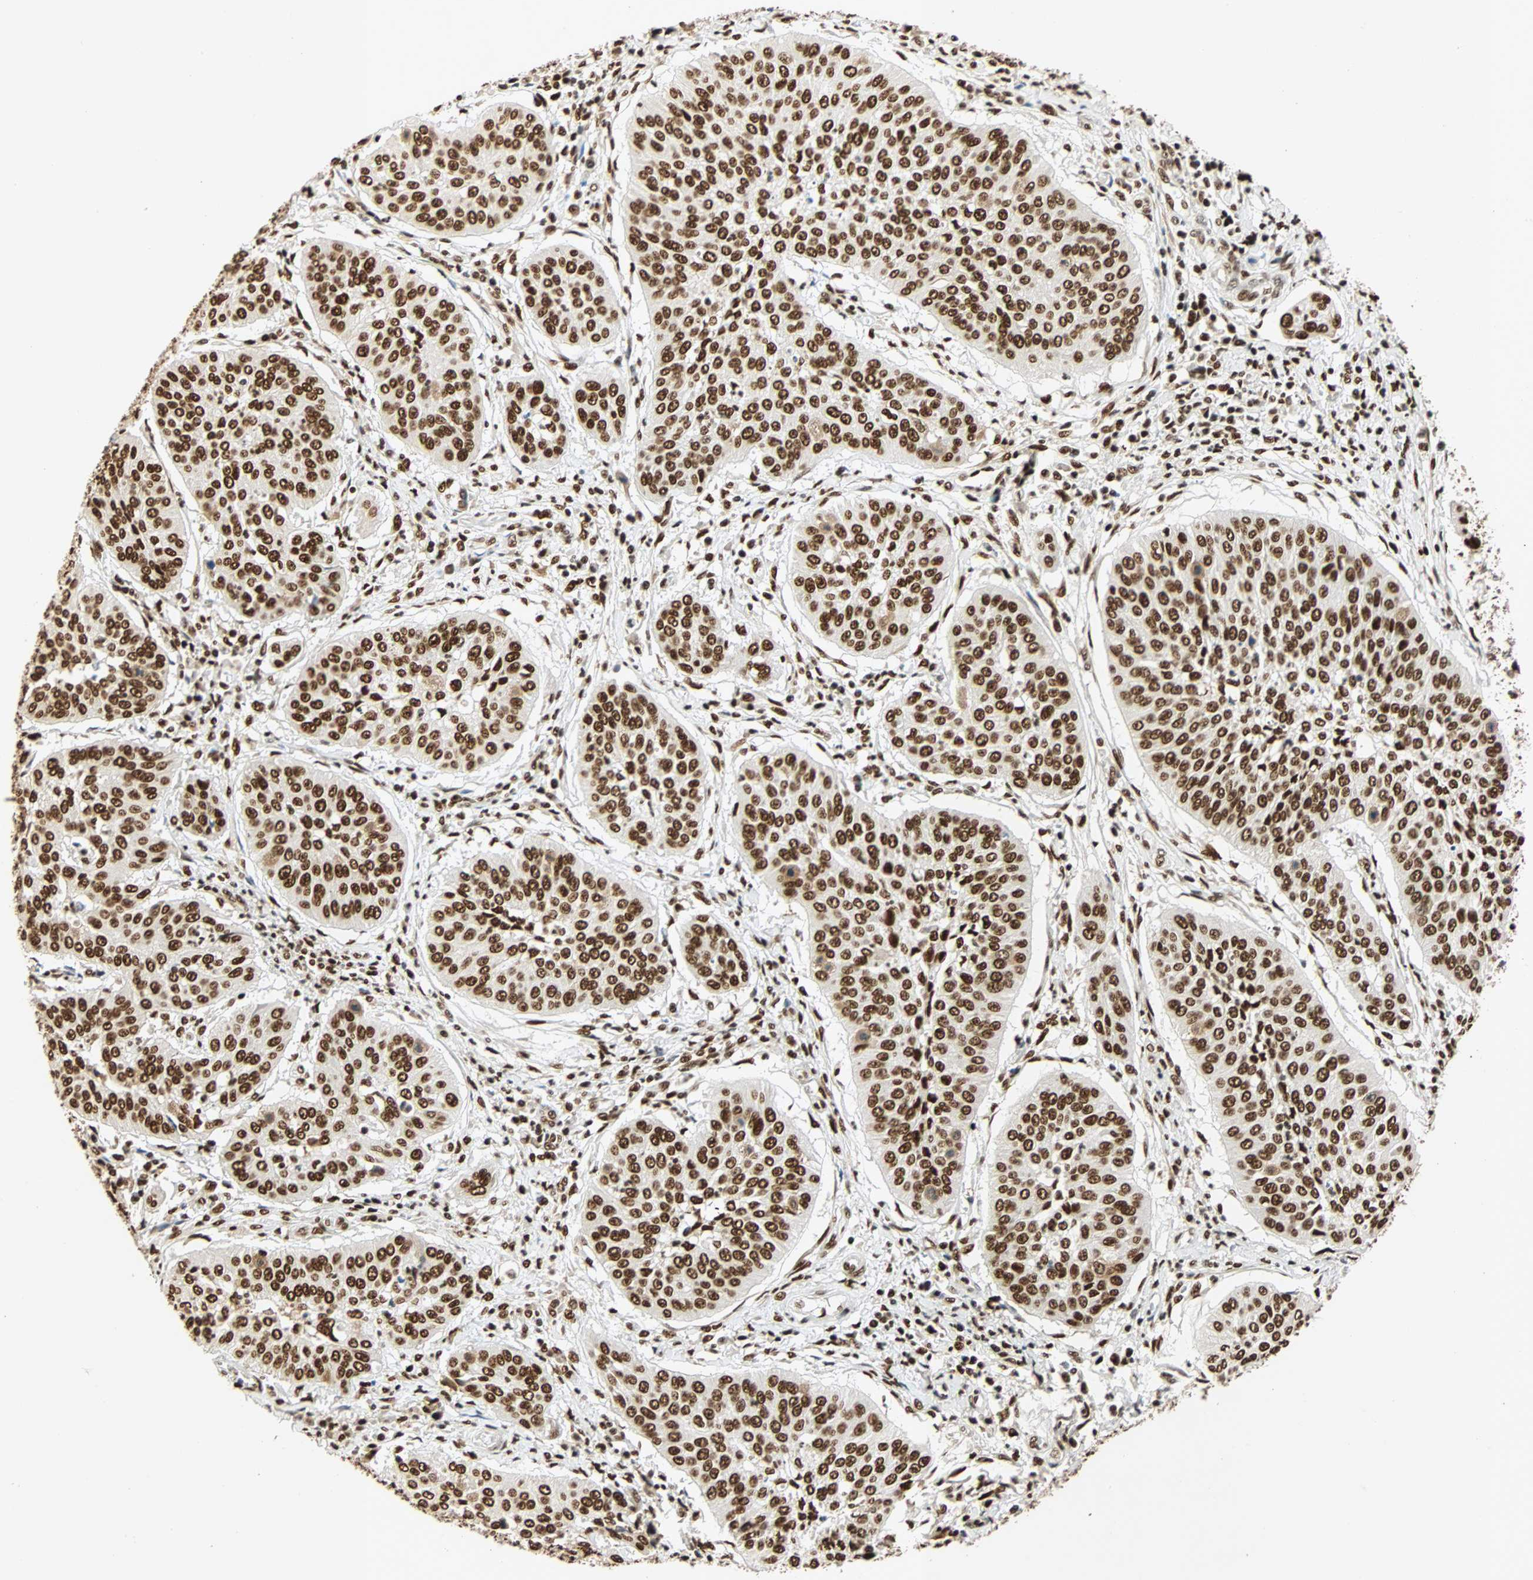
{"staining": {"intensity": "strong", "quantity": ">75%", "location": "nuclear"}, "tissue": "cervical cancer", "cell_type": "Tumor cells", "image_type": "cancer", "snomed": [{"axis": "morphology", "description": "Normal tissue, NOS"}, {"axis": "morphology", "description": "Squamous cell carcinoma, NOS"}, {"axis": "topography", "description": "Cervix"}], "caption": "Immunohistochemical staining of human cervical cancer reveals strong nuclear protein positivity in approximately >75% of tumor cells.", "gene": "CDK12", "patient": {"sex": "female", "age": 39}}